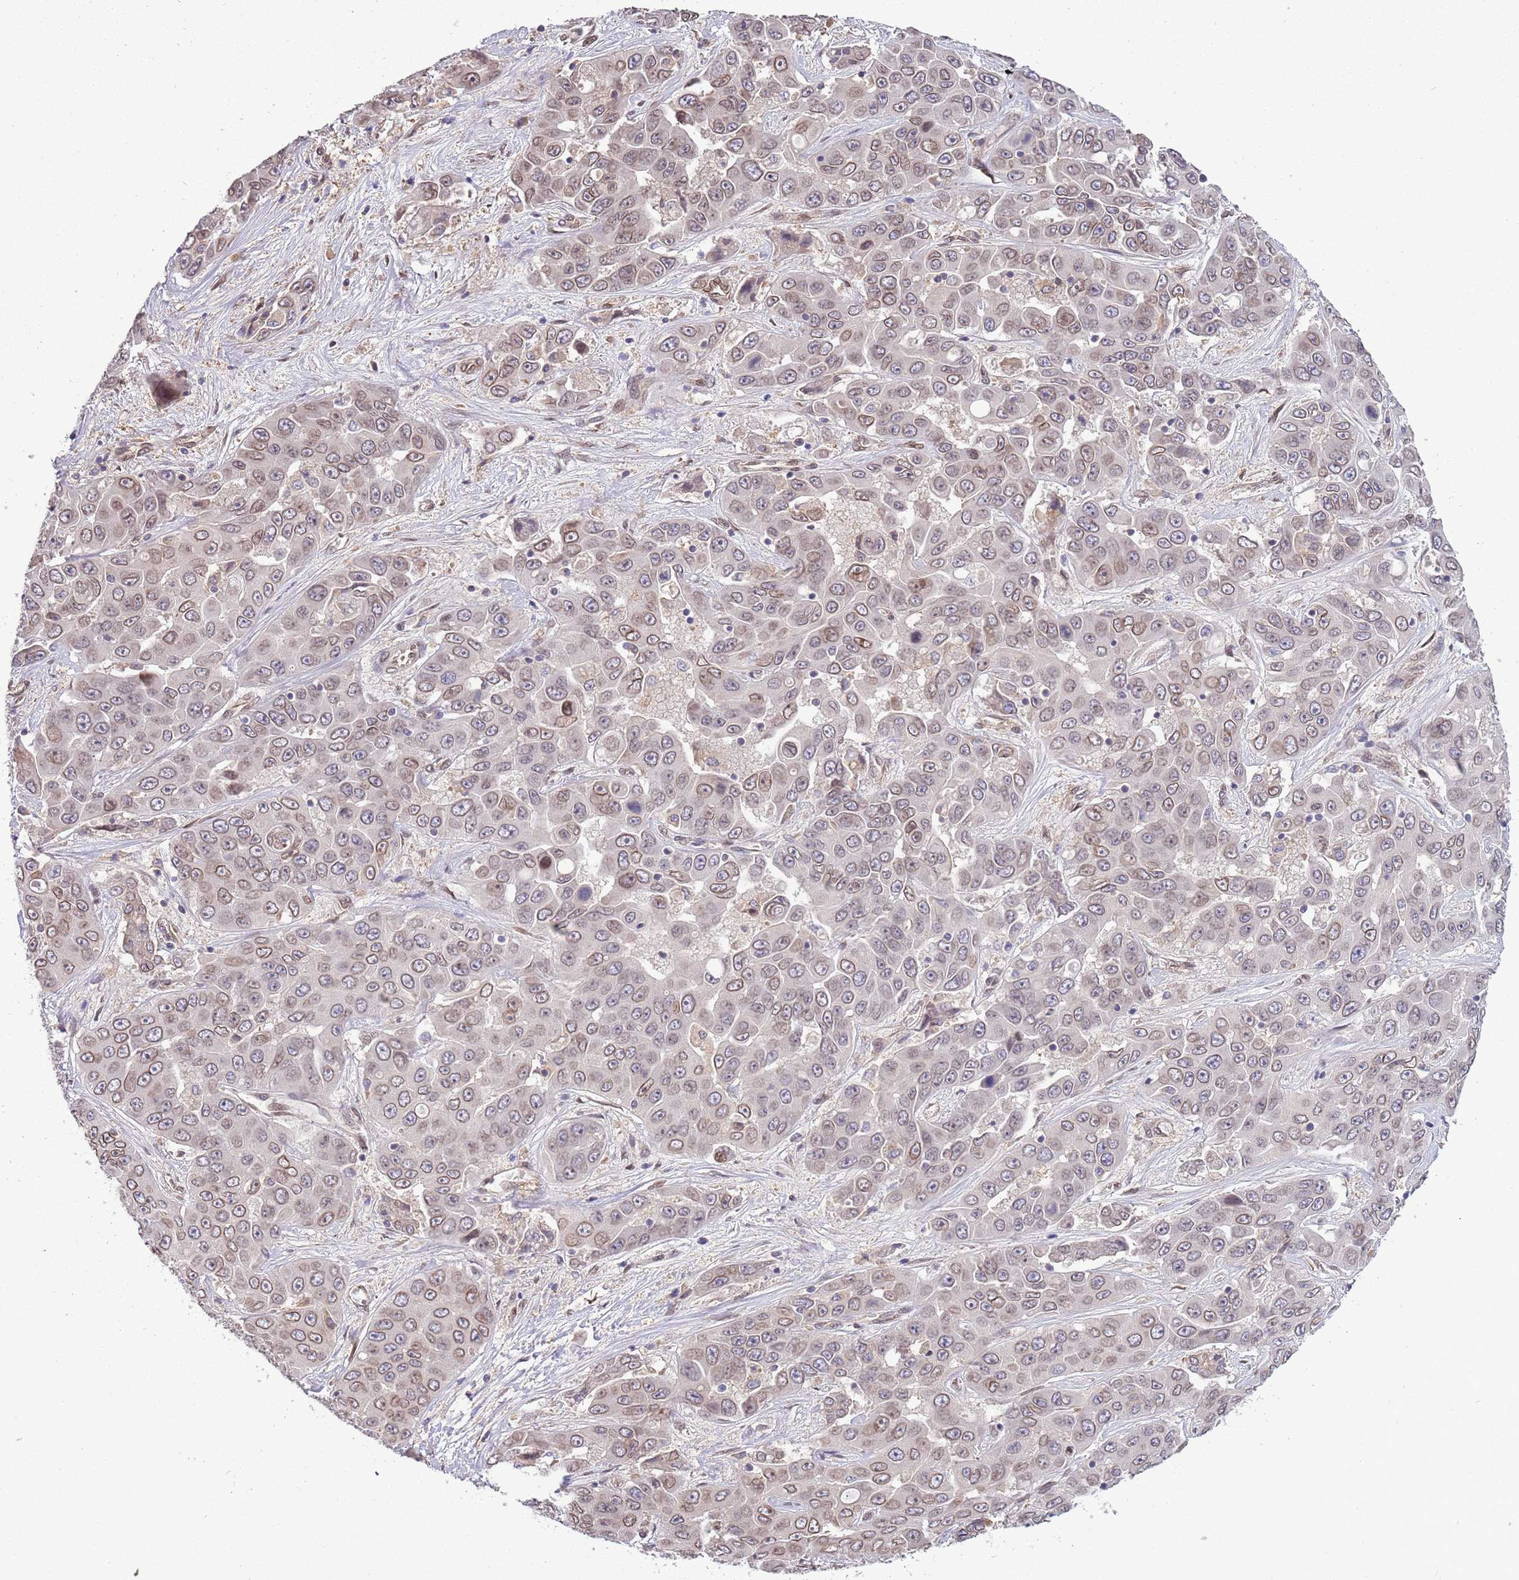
{"staining": {"intensity": "weak", "quantity": "25%-75%", "location": "cytoplasmic/membranous,nuclear"}, "tissue": "liver cancer", "cell_type": "Tumor cells", "image_type": "cancer", "snomed": [{"axis": "morphology", "description": "Cholangiocarcinoma"}, {"axis": "topography", "description": "Liver"}], "caption": "A high-resolution image shows IHC staining of cholangiocarcinoma (liver), which reveals weak cytoplasmic/membranous and nuclear staining in approximately 25%-75% of tumor cells.", "gene": "ZNF665", "patient": {"sex": "female", "age": 52}}